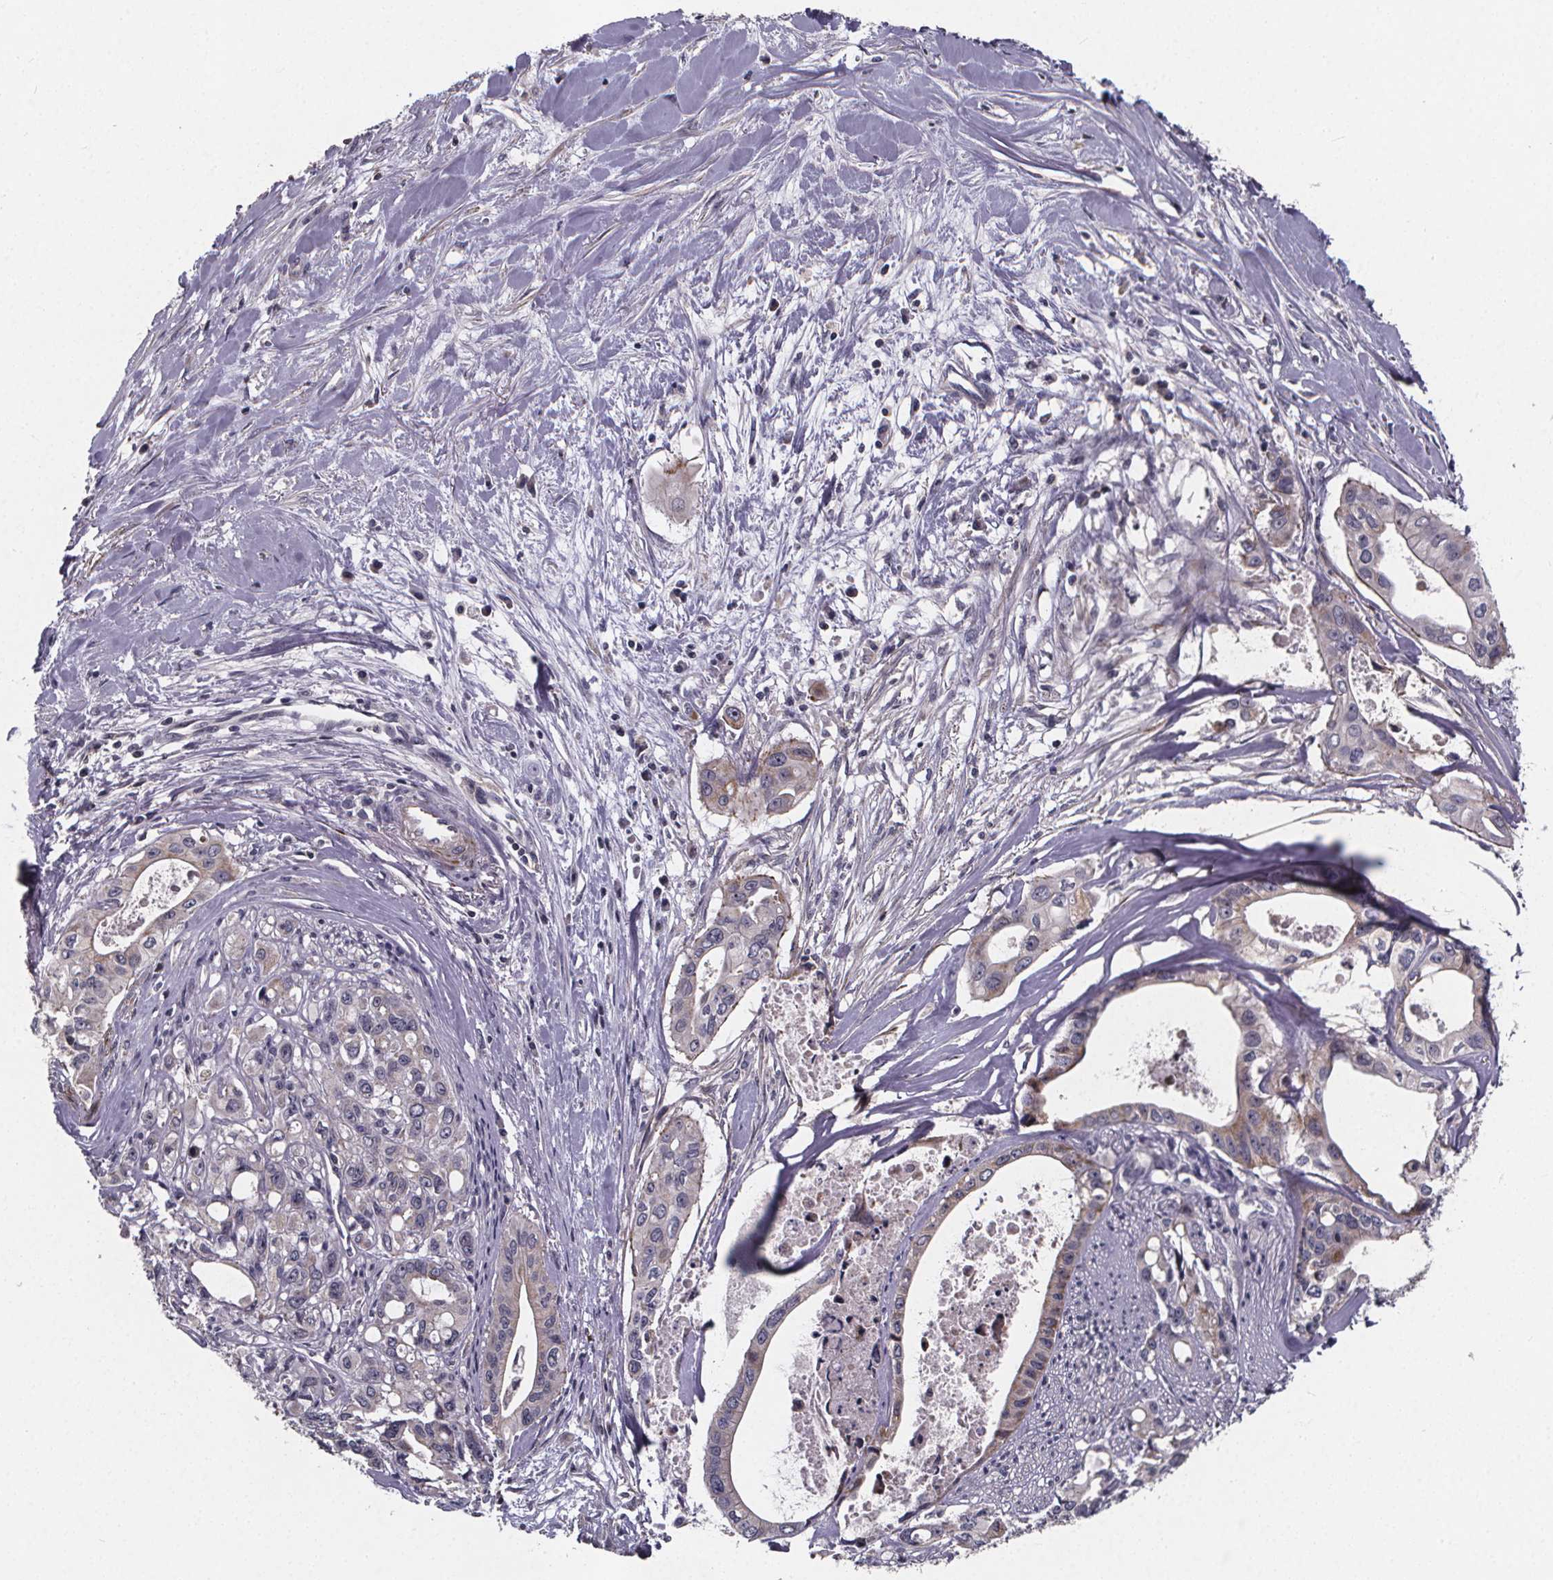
{"staining": {"intensity": "weak", "quantity": "<25%", "location": "cytoplasmic/membranous"}, "tissue": "pancreatic cancer", "cell_type": "Tumor cells", "image_type": "cancer", "snomed": [{"axis": "morphology", "description": "Adenocarcinoma, NOS"}, {"axis": "topography", "description": "Pancreas"}], "caption": "Immunohistochemistry (IHC) micrograph of human pancreatic adenocarcinoma stained for a protein (brown), which demonstrates no staining in tumor cells.", "gene": "FBXW2", "patient": {"sex": "male", "age": 60}}